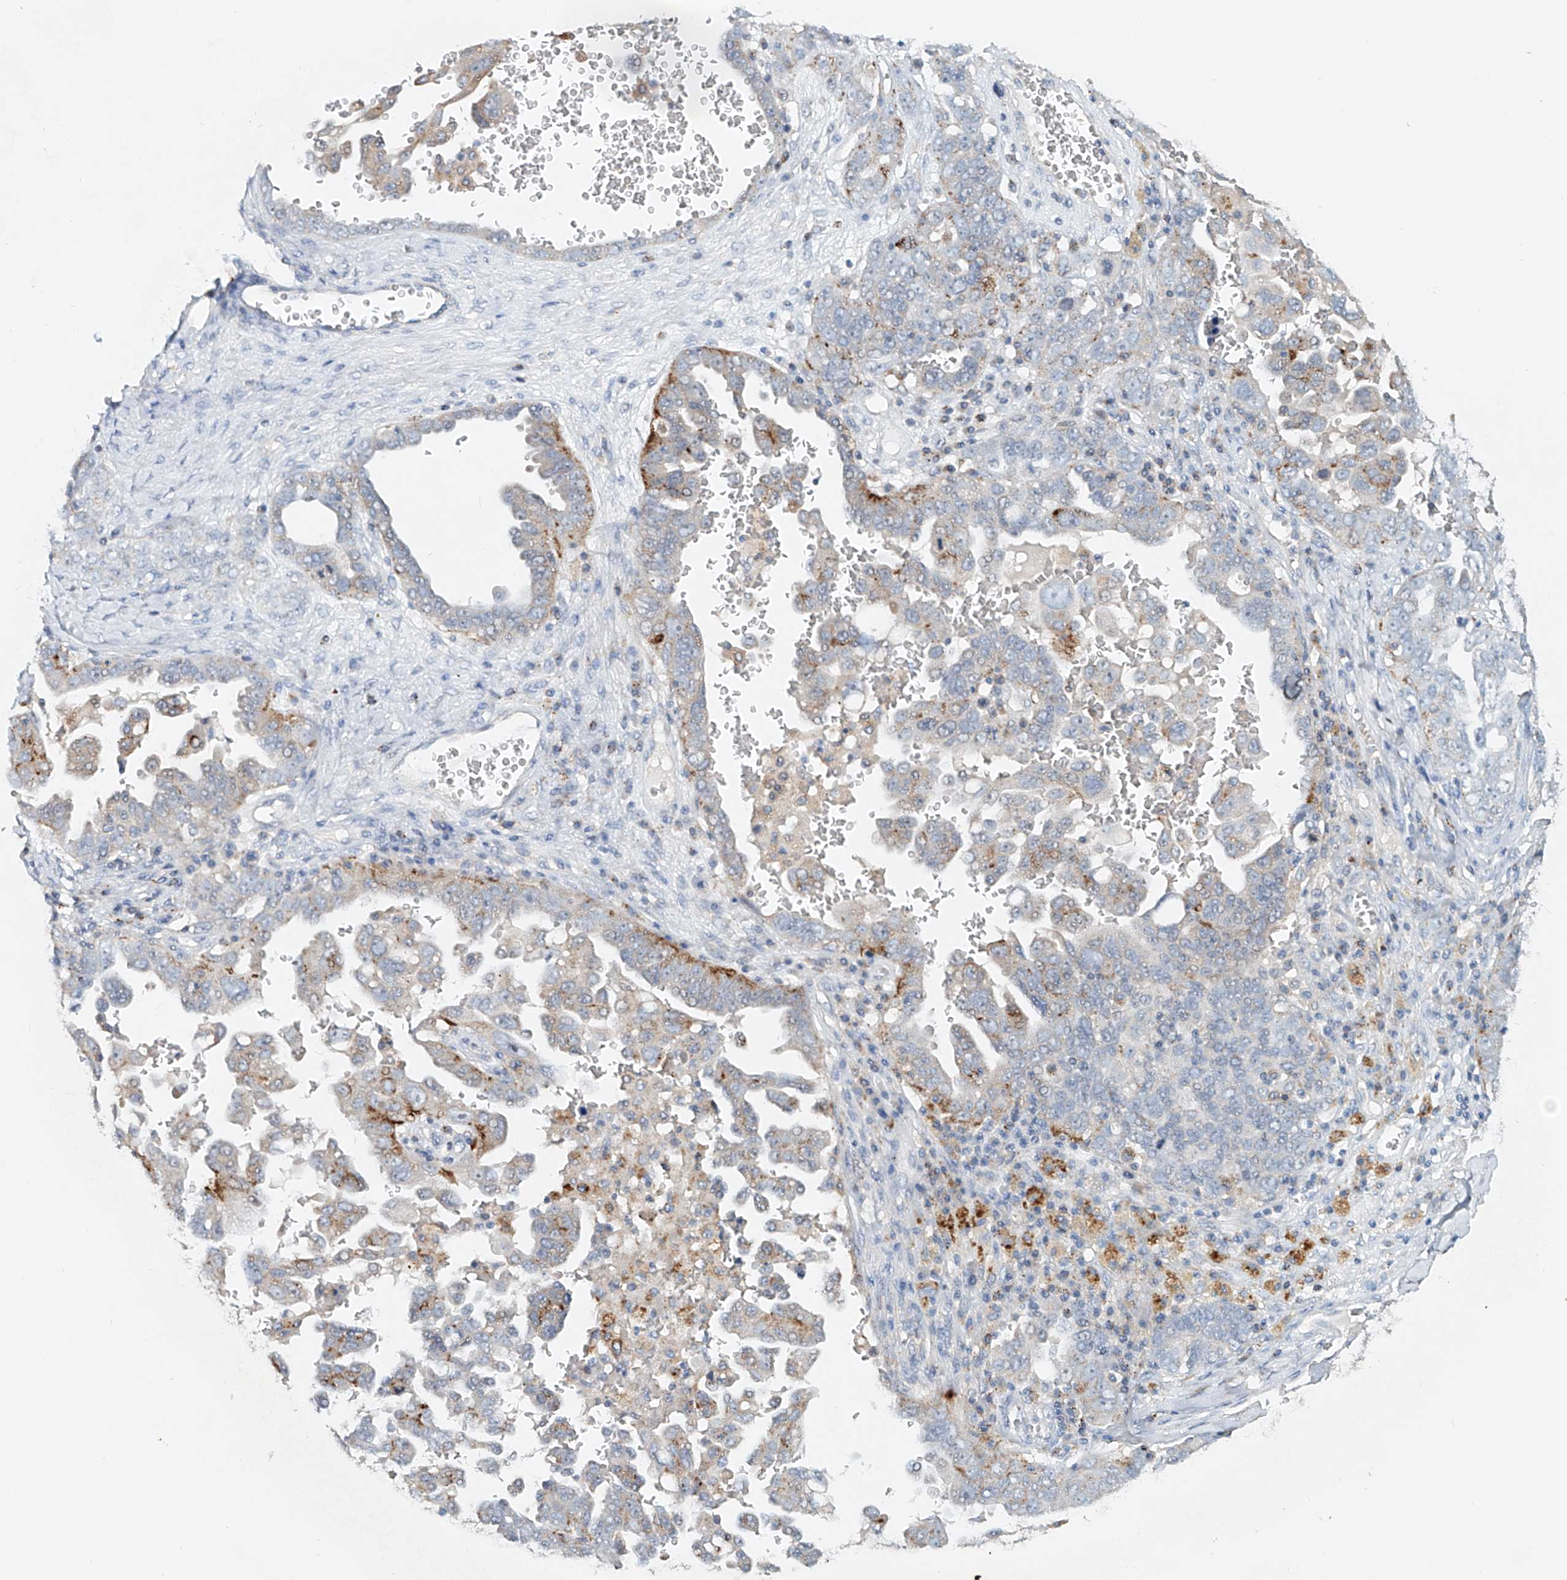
{"staining": {"intensity": "moderate", "quantity": "<25%", "location": "cytoplasmic/membranous"}, "tissue": "ovarian cancer", "cell_type": "Tumor cells", "image_type": "cancer", "snomed": [{"axis": "morphology", "description": "Carcinoma, endometroid"}, {"axis": "topography", "description": "Ovary"}], "caption": "Human ovarian endometroid carcinoma stained for a protein (brown) demonstrates moderate cytoplasmic/membranous positive staining in approximately <25% of tumor cells.", "gene": "TRIM47", "patient": {"sex": "female", "age": 62}}